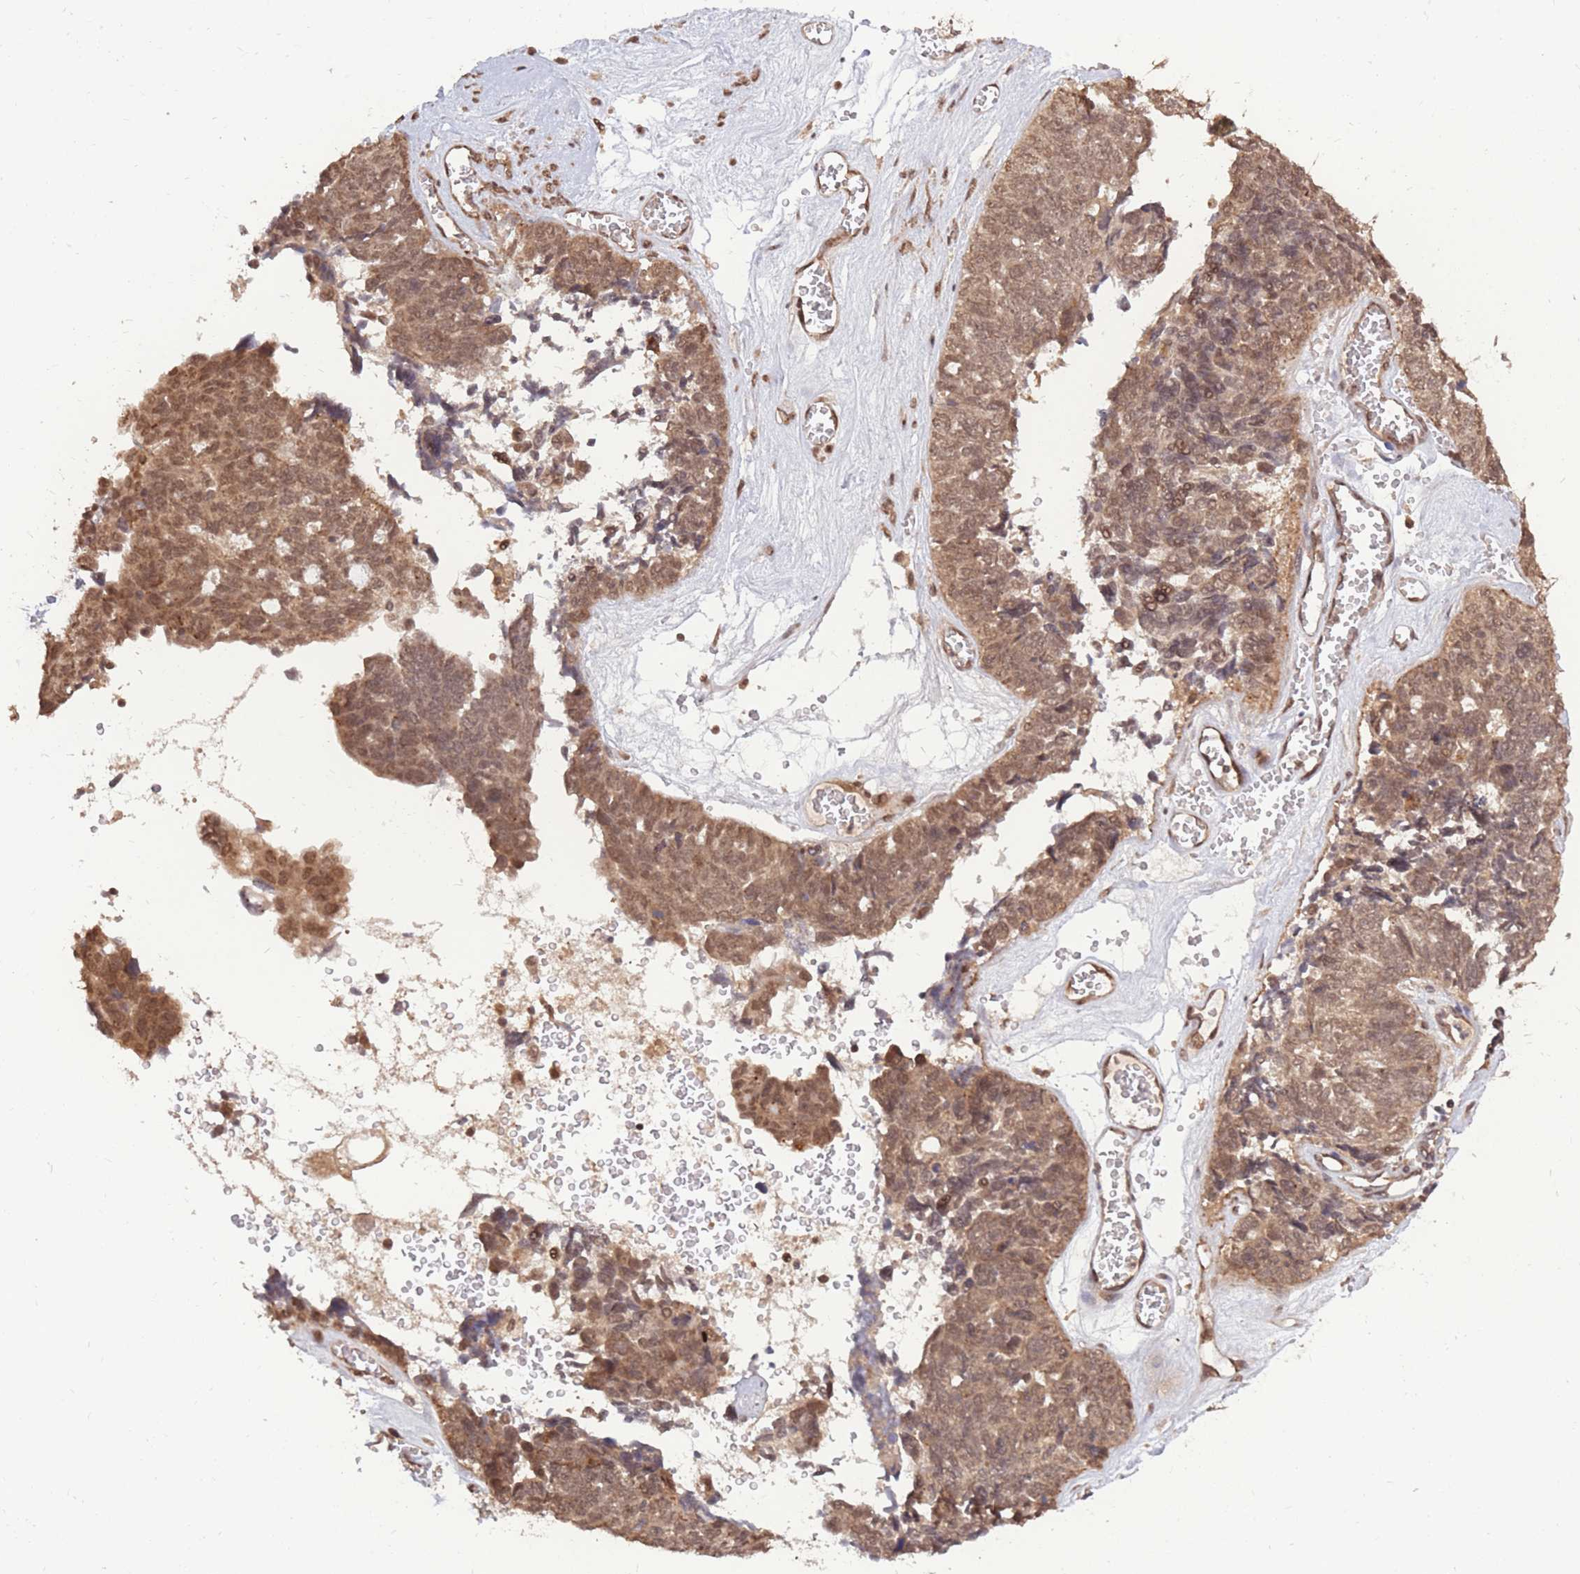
{"staining": {"intensity": "moderate", "quantity": ">75%", "location": "cytoplasmic/membranous,nuclear"}, "tissue": "ovarian cancer", "cell_type": "Tumor cells", "image_type": "cancer", "snomed": [{"axis": "morphology", "description": "Cystadenocarcinoma, serous, NOS"}, {"axis": "topography", "description": "Ovary"}], "caption": "Moderate cytoplasmic/membranous and nuclear expression is present in about >75% of tumor cells in serous cystadenocarcinoma (ovarian). Immunohistochemistry (ihc) stains the protein of interest in brown and the nuclei are stained blue.", "gene": "SRA1", "patient": {"sex": "female", "age": 79}}